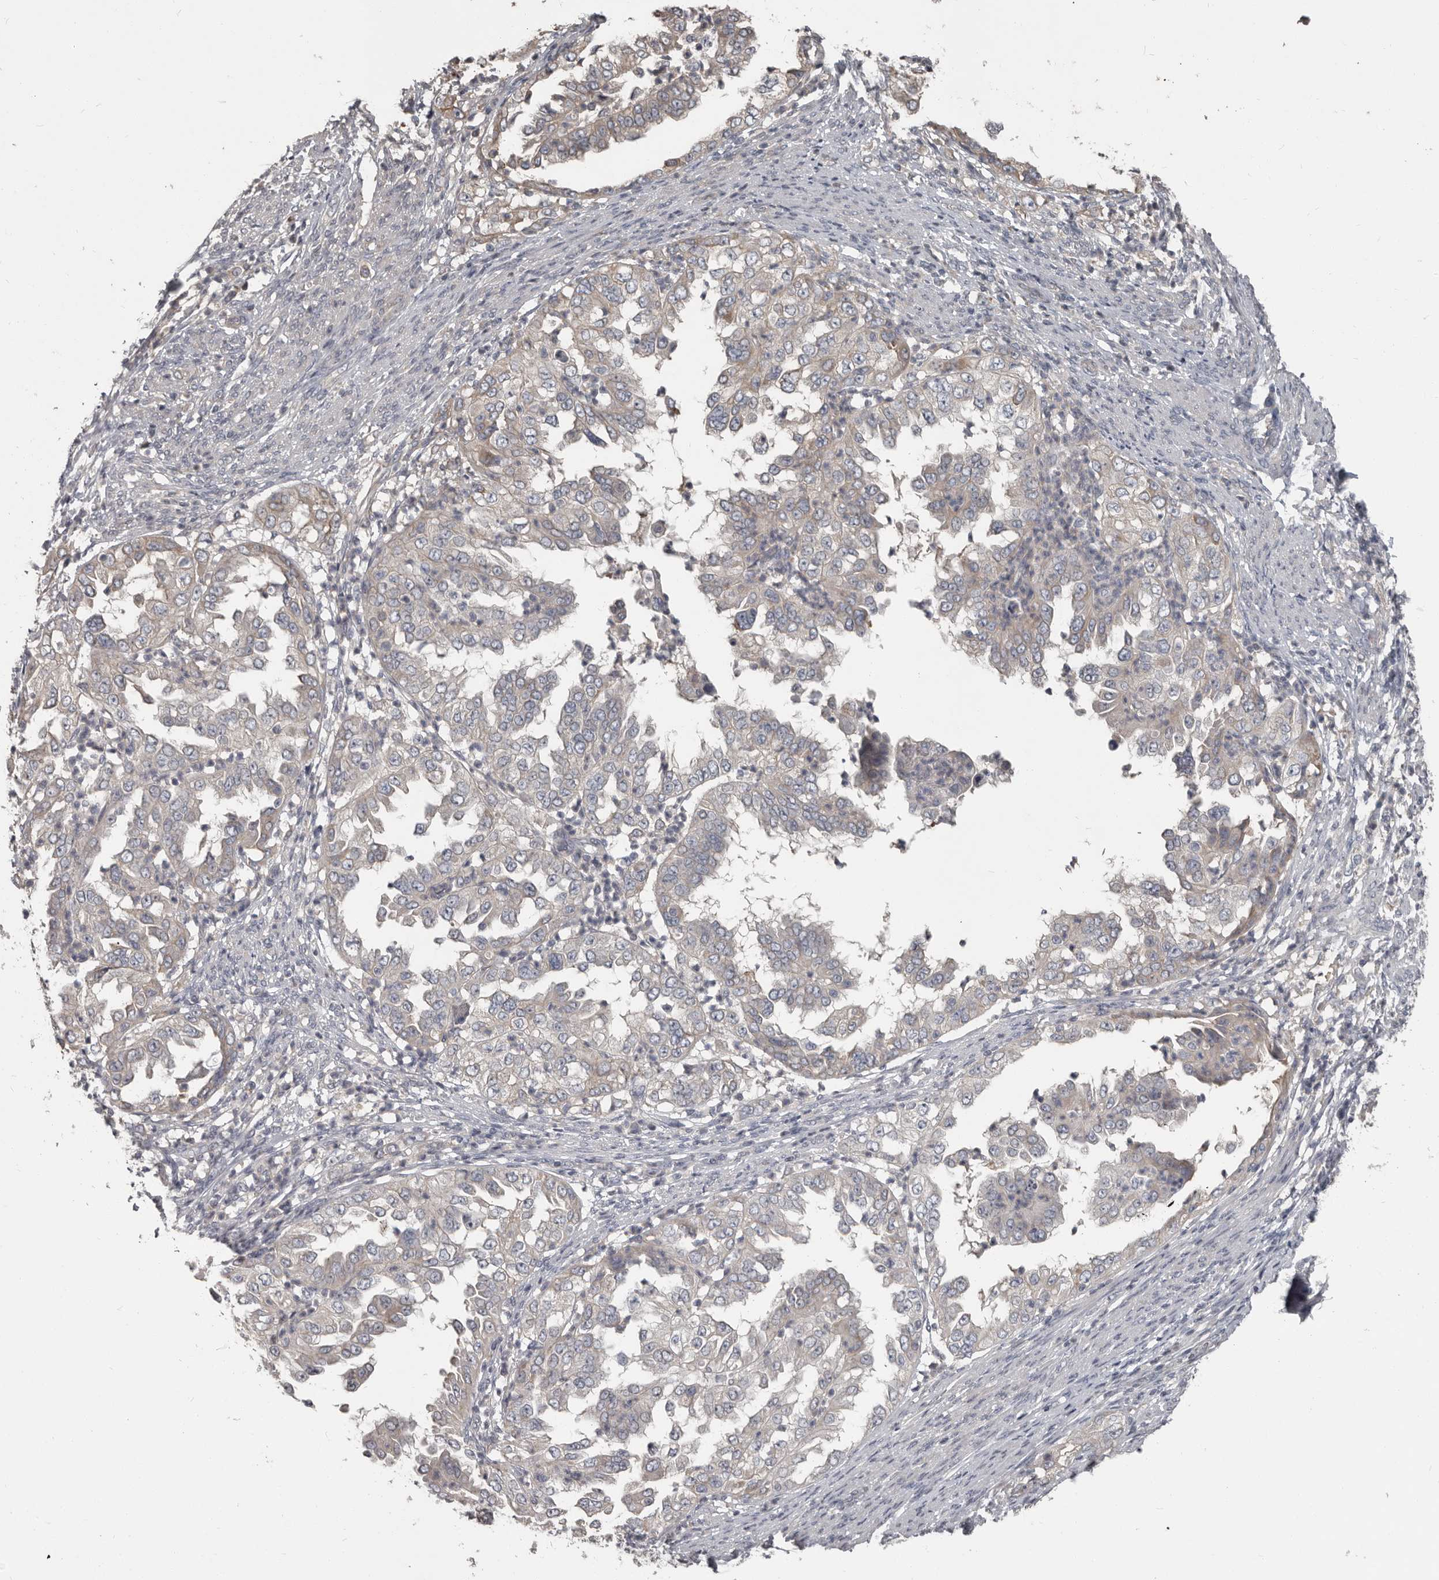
{"staining": {"intensity": "negative", "quantity": "none", "location": "none"}, "tissue": "endometrial cancer", "cell_type": "Tumor cells", "image_type": "cancer", "snomed": [{"axis": "morphology", "description": "Adenocarcinoma, NOS"}, {"axis": "topography", "description": "Endometrium"}], "caption": "A photomicrograph of human adenocarcinoma (endometrial) is negative for staining in tumor cells. (DAB (3,3'-diaminobenzidine) IHC visualized using brightfield microscopy, high magnification).", "gene": "CA6", "patient": {"sex": "female", "age": 85}}